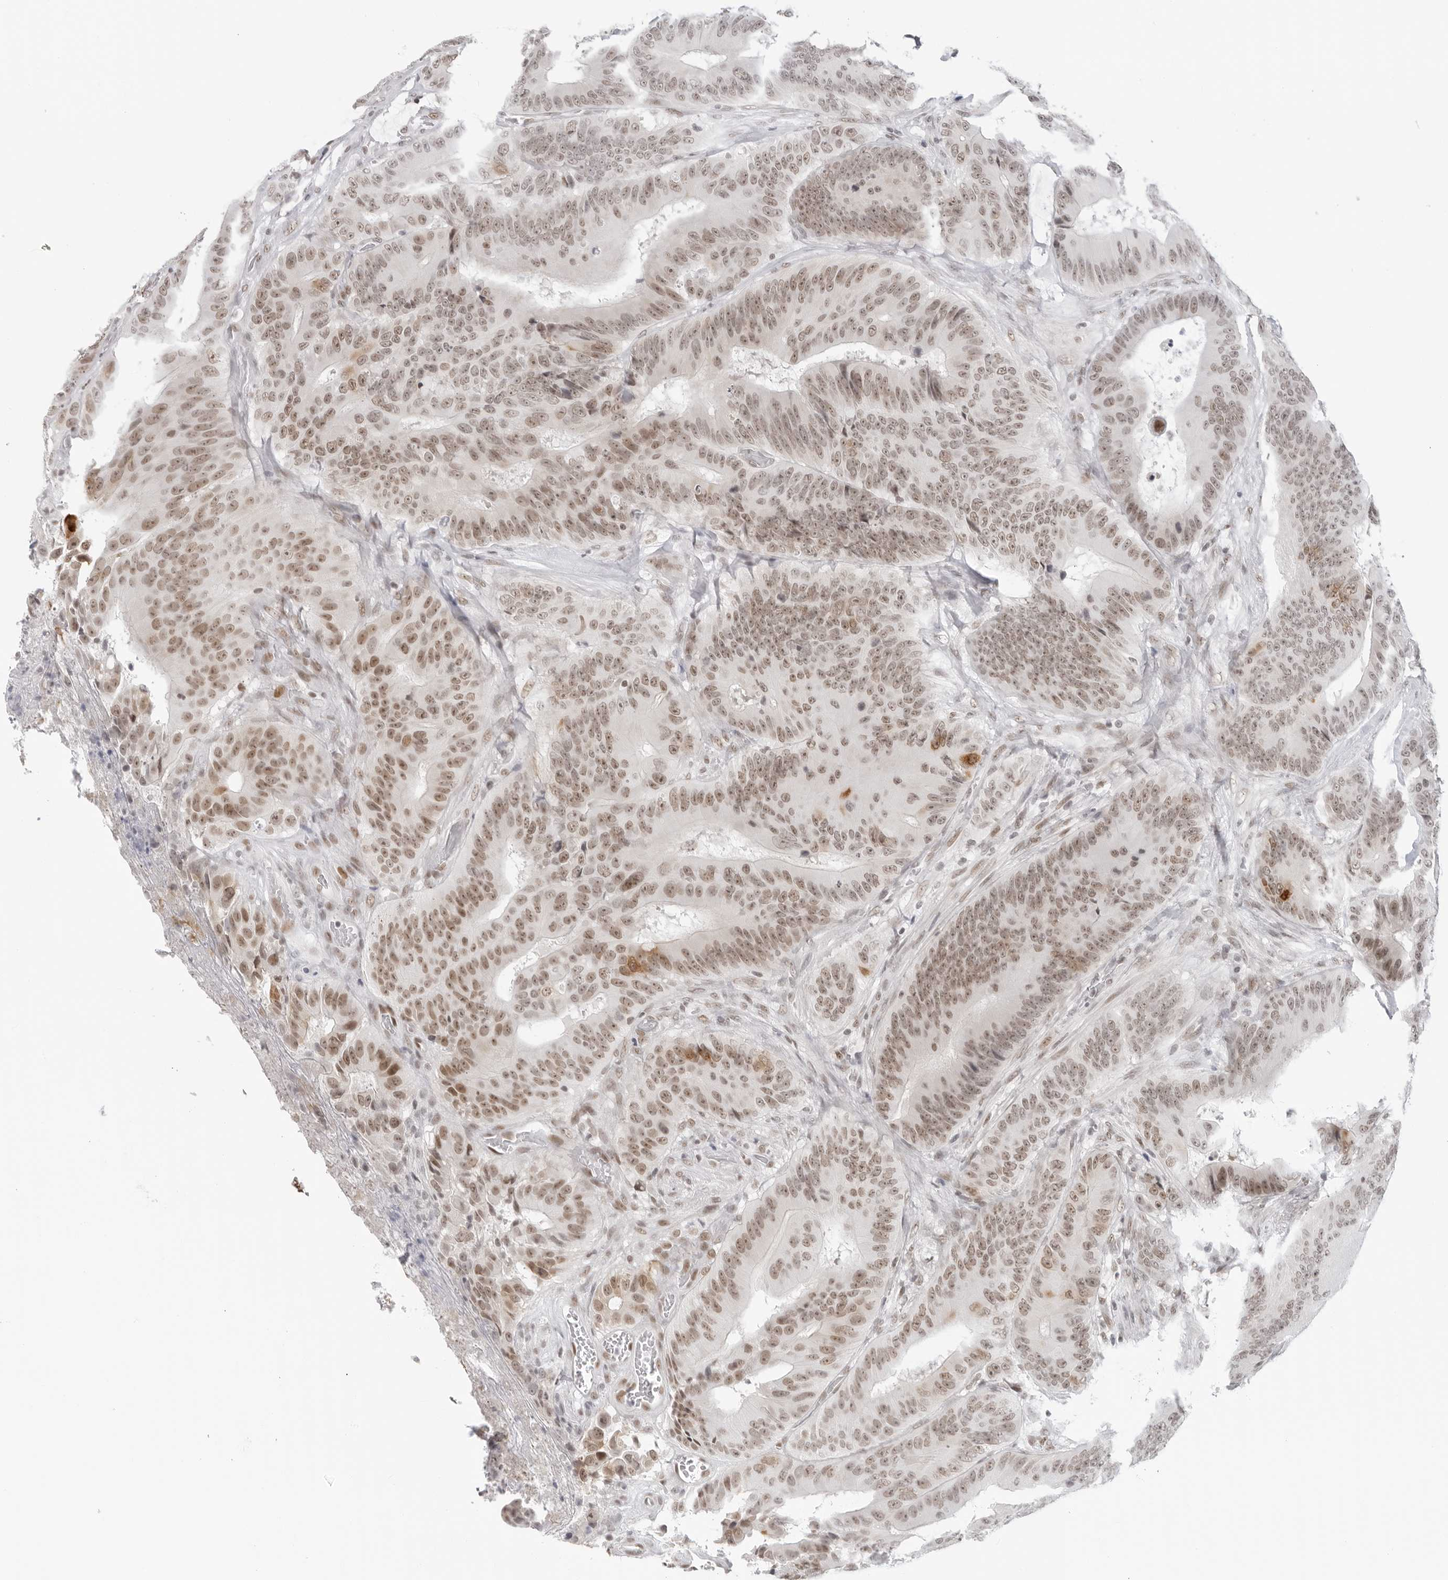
{"staining": {"intensity": "weak", "quantity": ">75%", "location": "nuclear"}, "tissue": "colorectal cancer", "cell_type": "Tumor cells", "image_type": "cancer", "snomed": [{"axis": "morphology", "description": "Adenocarcinoma, NOS"}, {"axis": "topography", "description": "Colon"}], "caption": "The histopathology image shows a brown stain indicating the presence of a protein in the nuclear of tumor cells in colorectal adenocarcinoma.", "gene": "FOXK2", "patient": {"sex": "male", "age": 83}}